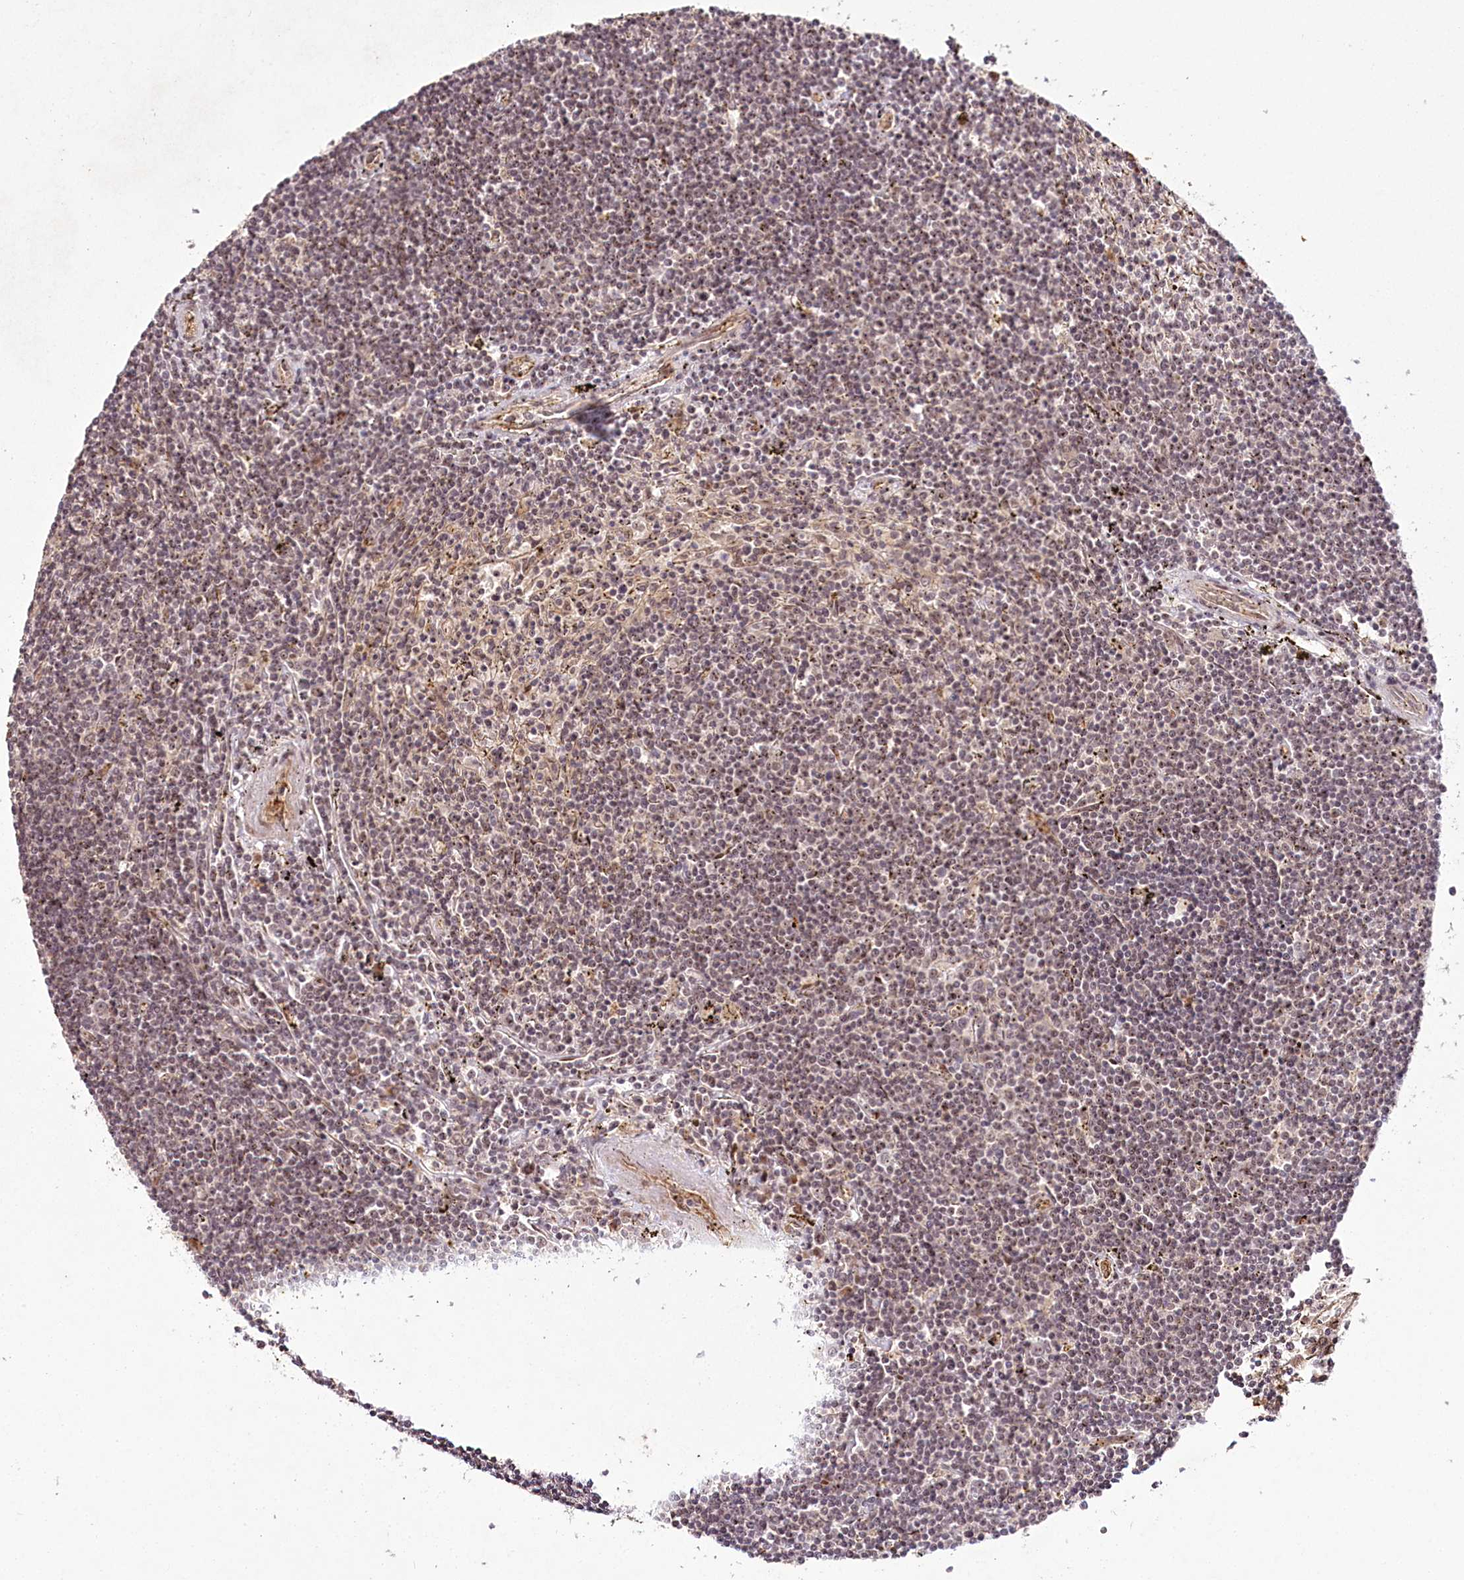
{"staining": {"intensity": "moderate", "quantity": ">75%", "location": "nuclear"}, "tissue": "lymphoma", "cell_type": "Tumor cells", "image_type": "cancer", "snomed": [{"axis": "morphology", "description": "Malignant lymphoma, non-Hodgkin's type, Low grade"}, {"axis": "topography", "description": "Spleen"}], "caption": "Lymphoma stained for a protein reveals moderate nuclear positivity in tumor cells.", "gene": "ALKBH8", "patient": {"sex": "male", "age": 76}}